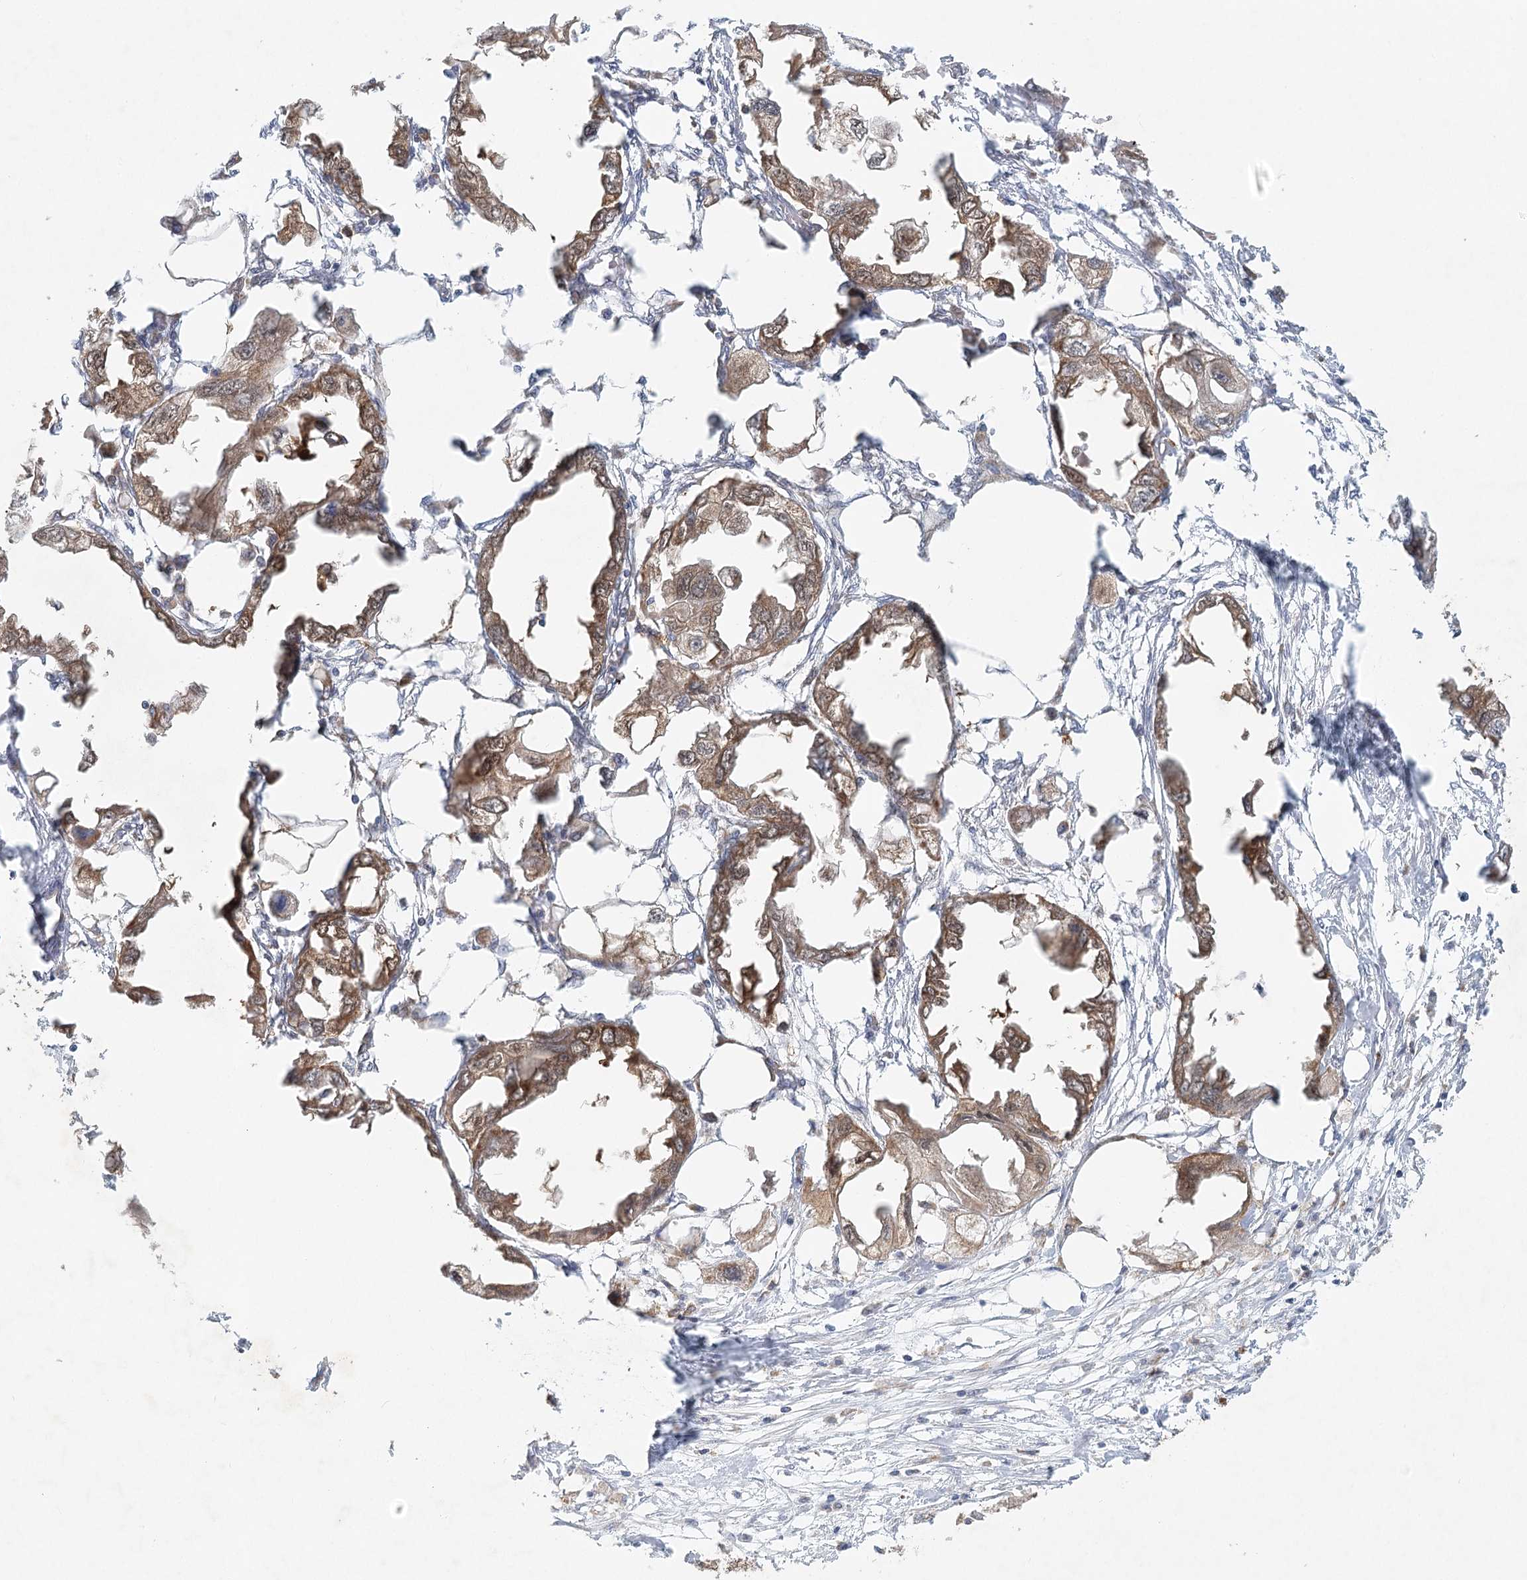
{"staining": {"intensity": "moderate", "quantity": ">75%", "location": "cytoplasmic/membranous"}, "tissue": "endometrial cancer", "cell_type": "Tumor cells", "image_type": "cancer", "snomed": [{"axis": "morphology", "description": "Adenocarcinoma, NOS"}, {"axis": "morphology", "description": "Adenocarcinoma, metastatic, NOS"}, {"axis": "topography", "description": "Adipose tissue"}, {"axis": "topography", "description": "Endometrium"}], "caption": "Immunohistochemistry (IHC) of human metastatic adenocarcinoma (endometrial) reveals medium levels of moderate cytoplasmic/membranous expression in approximately >75% of tumor cells. (DAB = brown stain, brightfield microscopy at high magnification).", "gene": "TAS1R1", "patient": {"sex": "female", "age": 67}}